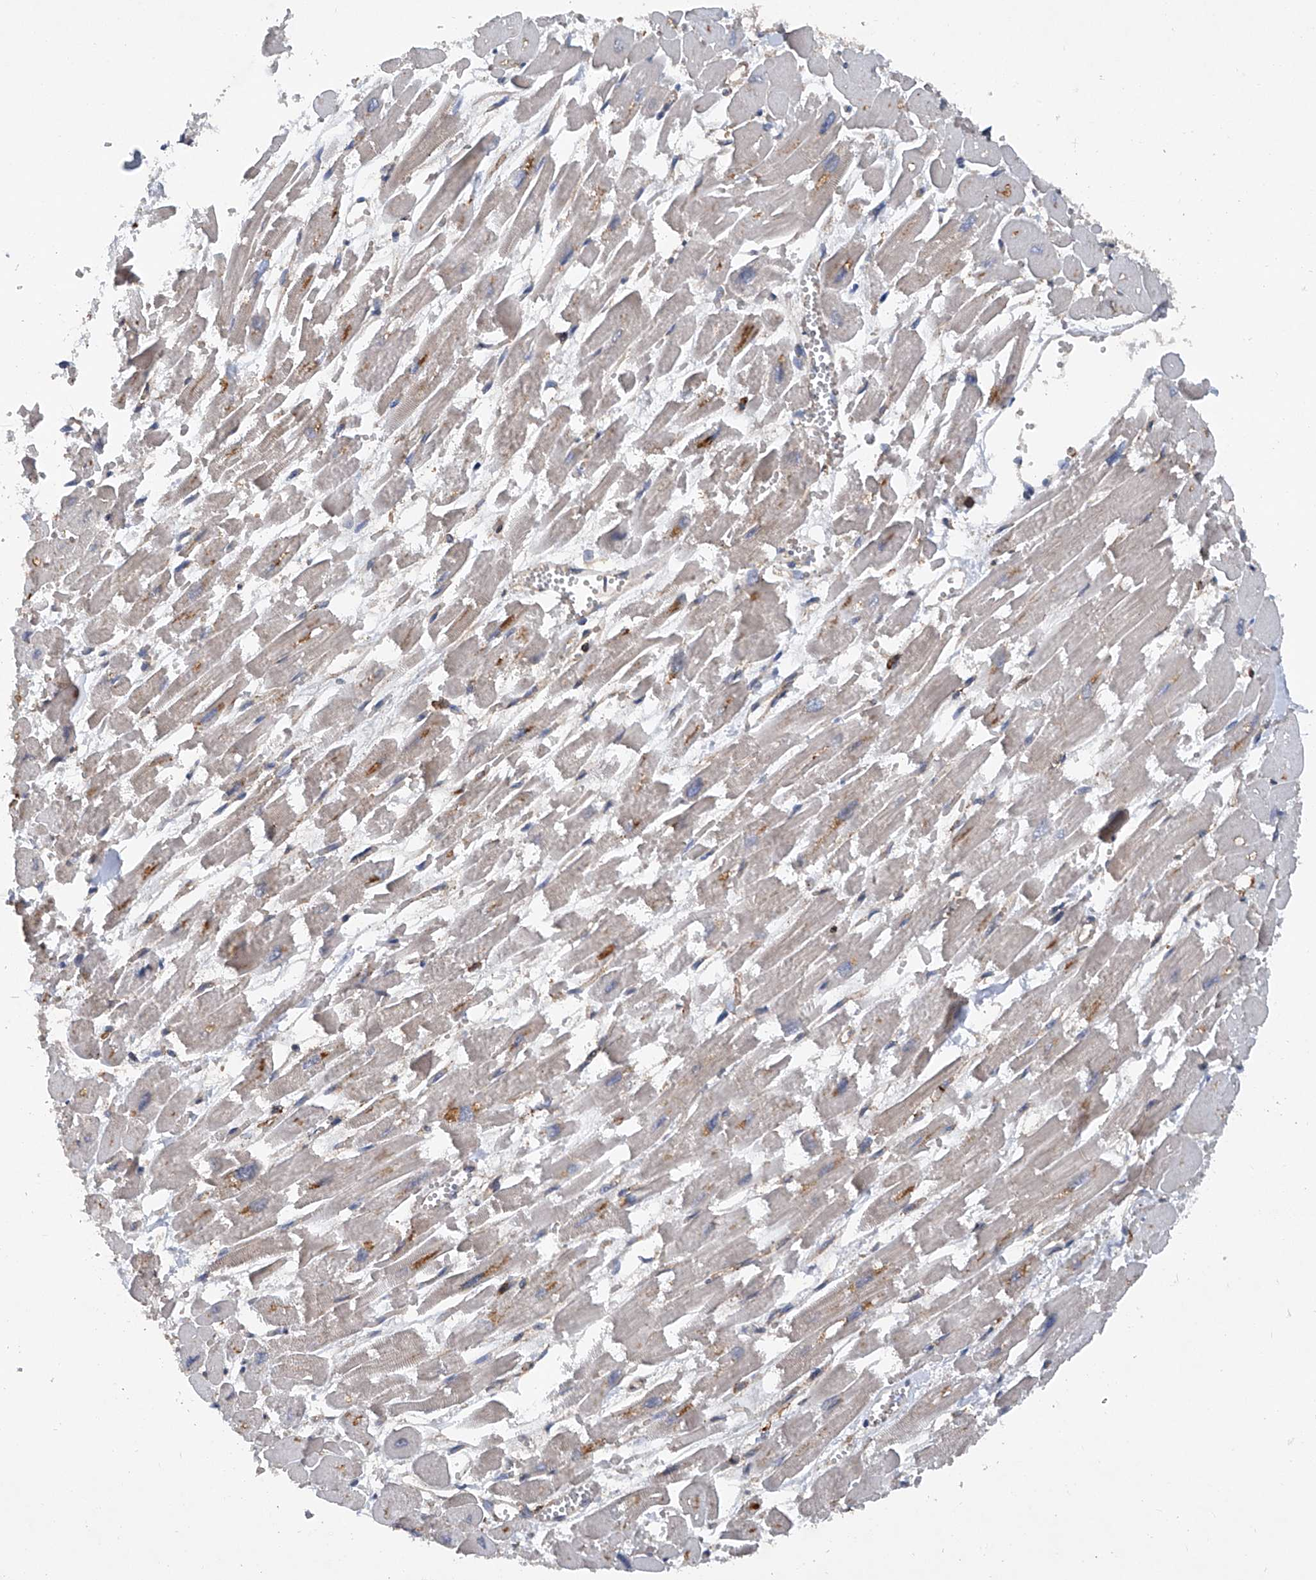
{"staining": {"intensity": "moderate", "quantity": "<25%", "location": "cytoplasmic/membranous"}, "tissue": "heart muscle", "cell_type": "Cardiomyocytes", "image_type": "normal", "snomed": [{"axis": "morphology", "description": "Normal tissue, NOS"}, {"axis": "topography", "description": "Heart"}], "caption": "Human heart muscle stained for a protein (brown) demonstrates moderate cytoplasmic/membranous positive positivity in about <25% of cardiomyocytes.", "gene": "SMAP1", "patient": {"sex": "male", "age": 54}}